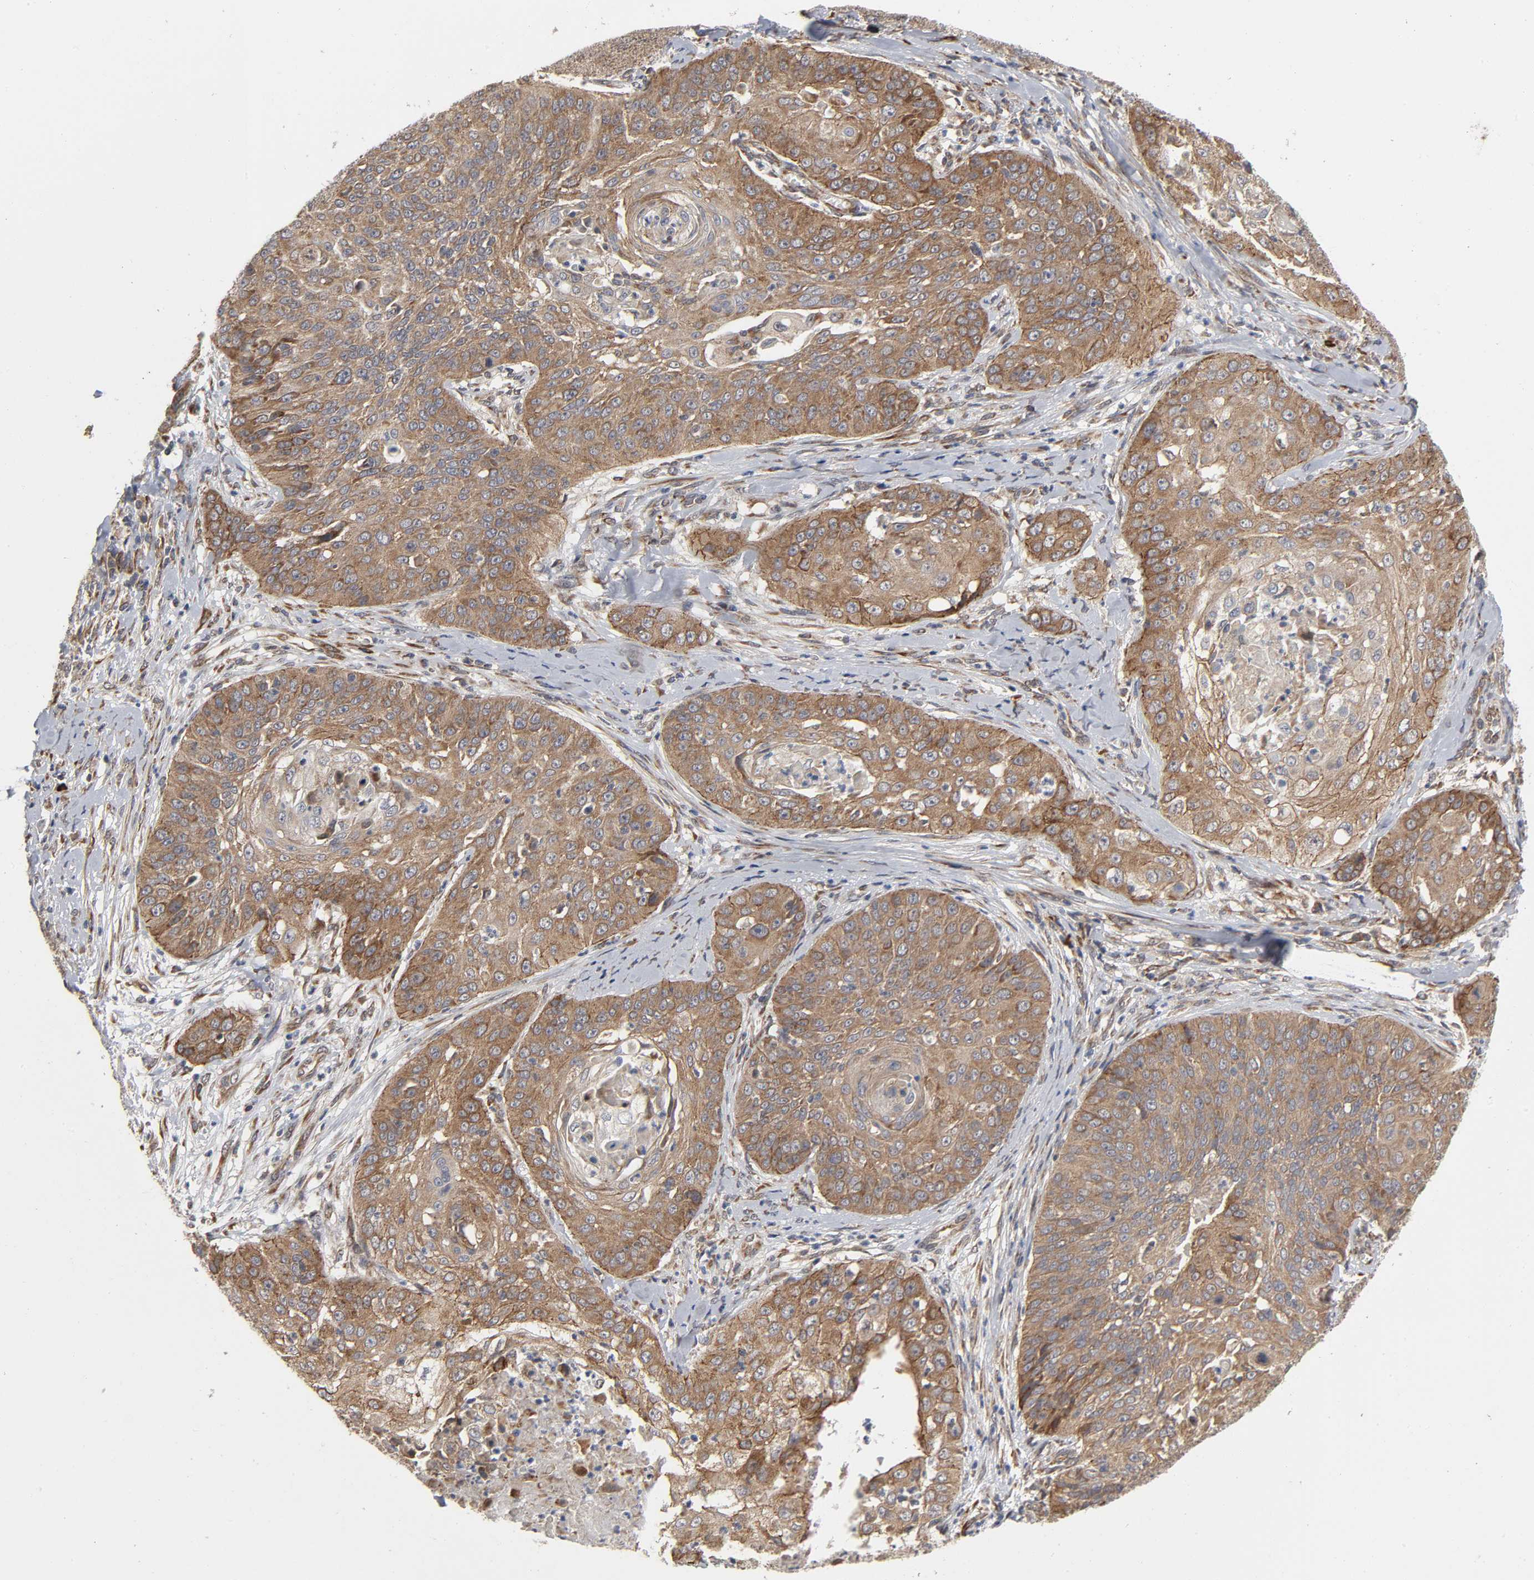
{"staining": {"intensity": "moderate", "quantity": ">75%", "location": "cytoplasmic/membranous"}, "tissue": "cervical cancer", "cell_type": "Tumor cells", "image_type": "cancer", "snomed": [{"axis": "morphology", "description": "Squamous cell carcinoma, NOS"}, {"axis": "topography", "description": "Cervix"}], "caption": "Human squamous cell carcinoma (cervical) stained with a brown dye demonstrates moderate cytoplasmic/membranous positive positivity in about >75% of tumor cells.", "gene": "SLC30A9", "patient": {"sex": "female", "age": 64}}